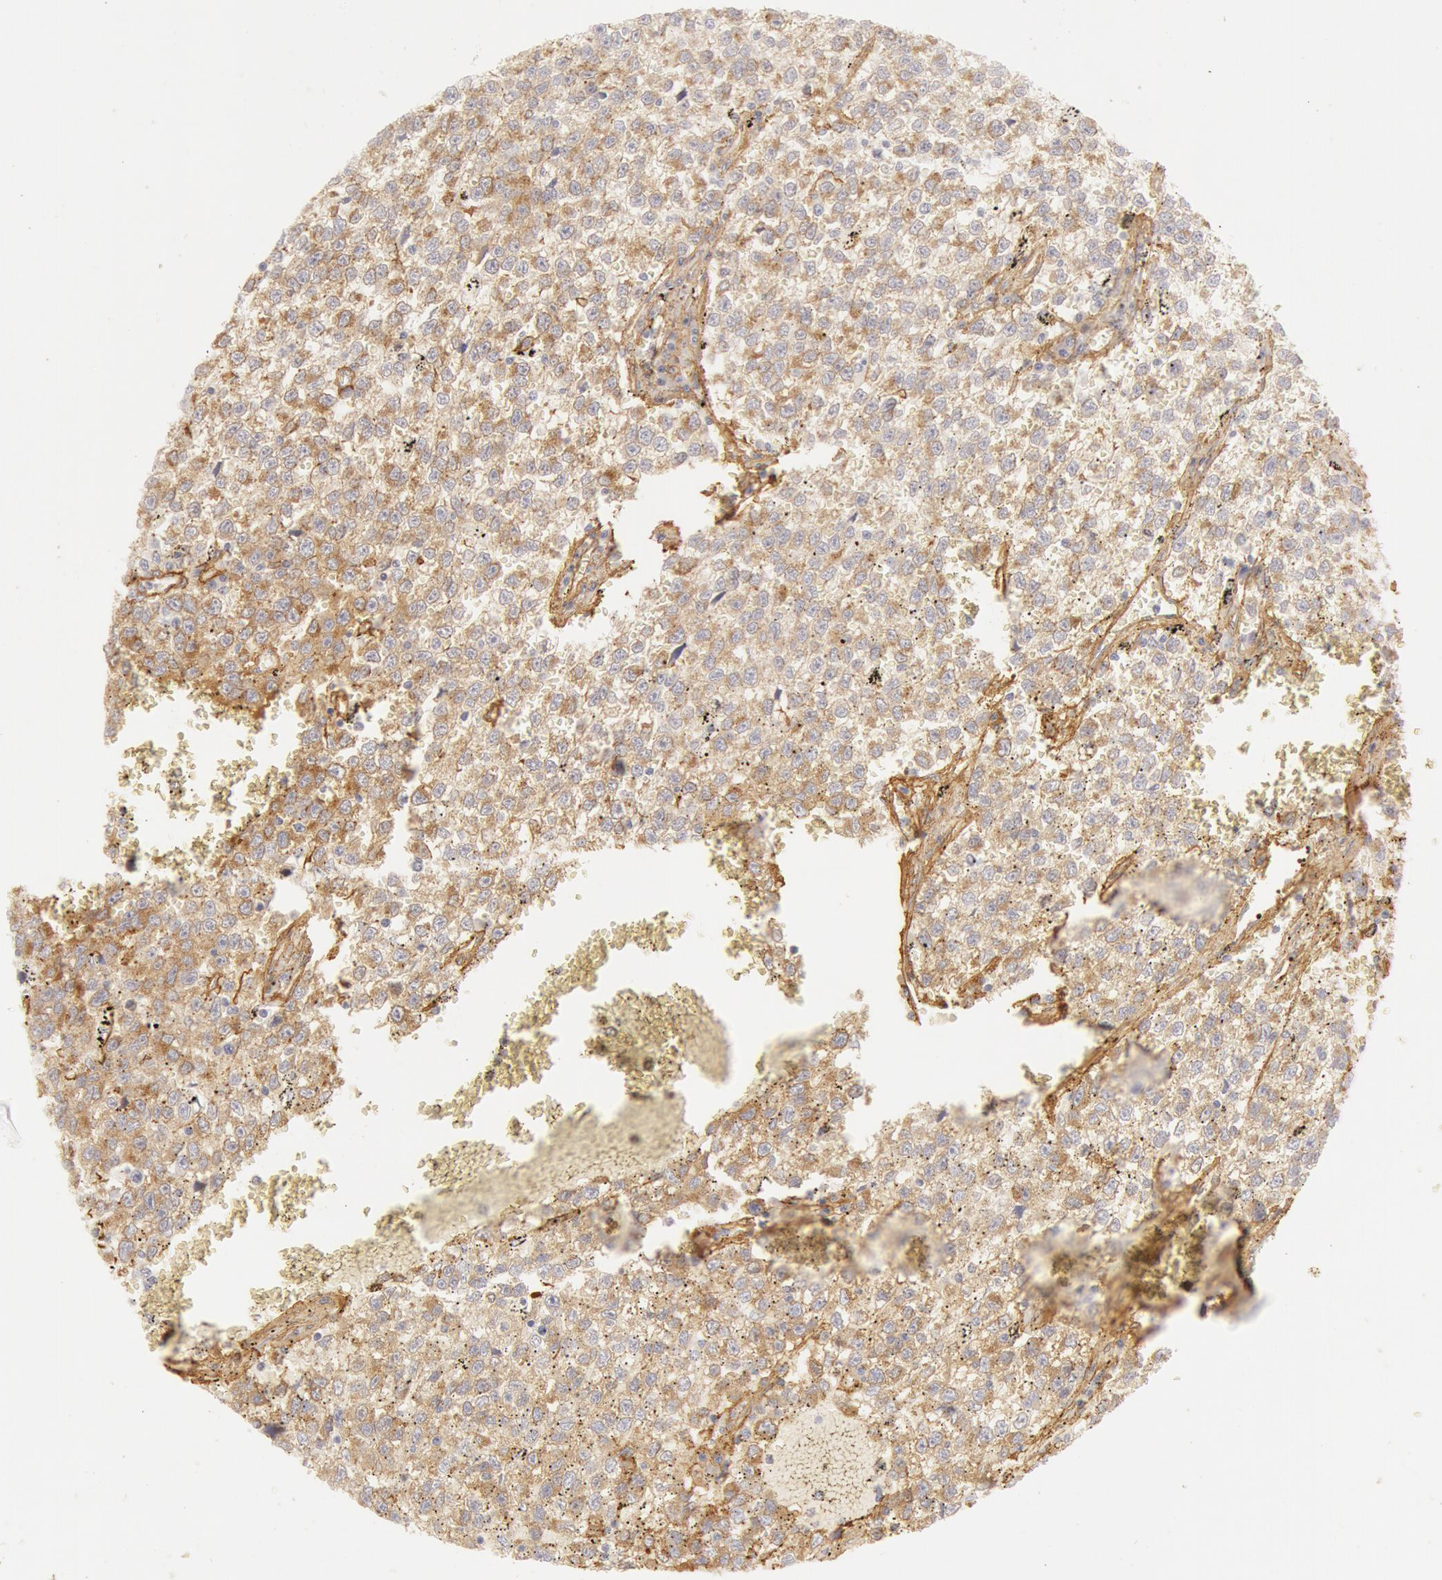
{"staining": {"intensity": "moderate", "quantity": "<25%", "location": "cytoplasmic/membranous"}, "tissue": "testis cancer", "cell_type": "Tumor cells", "image_type": "cancer", "snomed": [{"axis": "morphology", "description": "Seminoma, NOS"}, {"axis": "topography", "description": "Testis"}], "caption": "Protein analysis of testis cancer (seminoma) tissue shows moderate cytoplasmic/membranous expression in about <25% of tumor cells.", "gene": "COL4A1", "patient": {"sex": "male", "age": 35}}